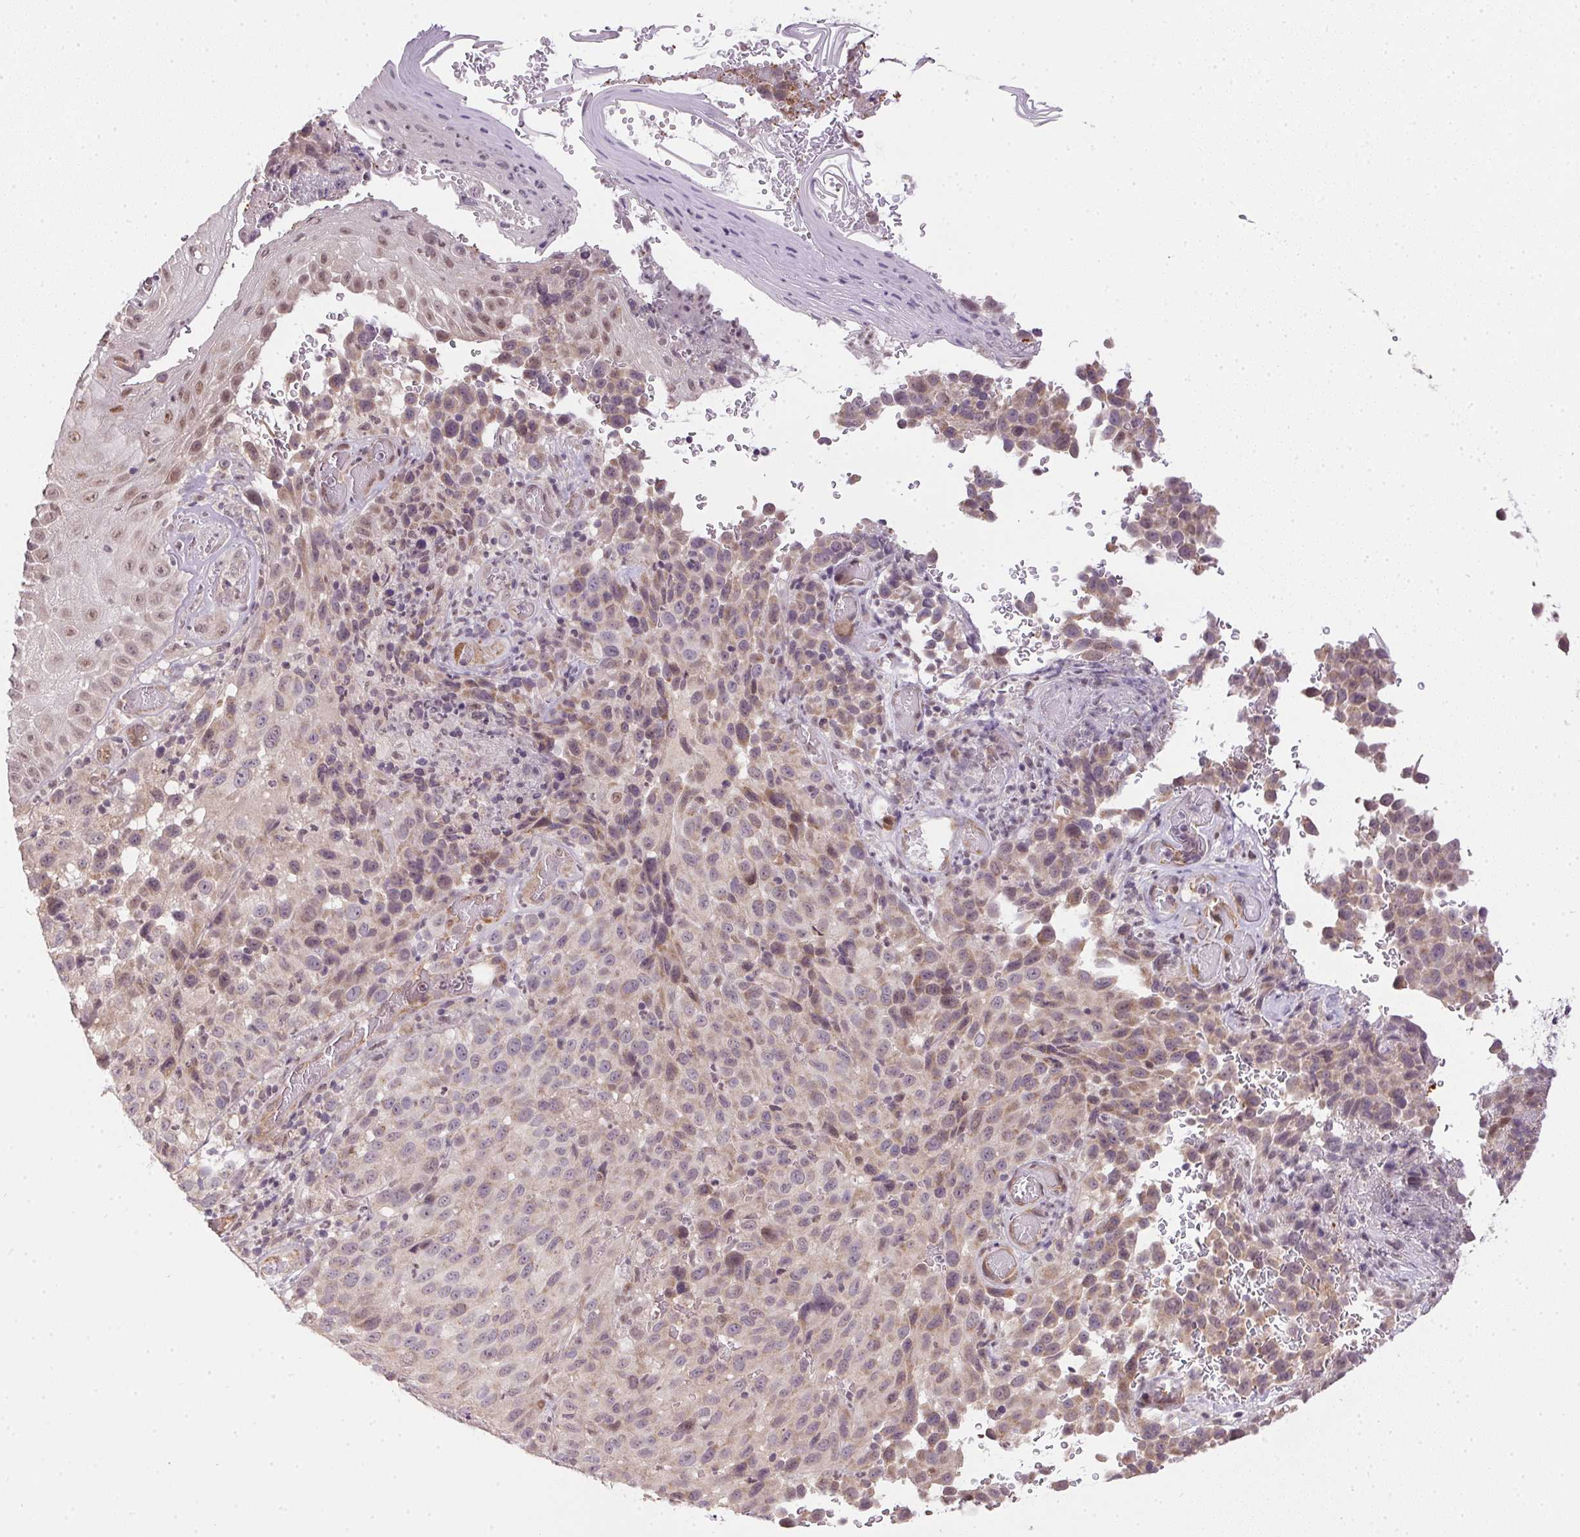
{"staining": {"intensity": "weak", "quantity": "<25%", "location": "nuclear"}, "tissue": "melanoma", "cell_type": "Tumor cells", "image_type": "cancer", "snomed": [{"axis": "morphology", "description": "Malignant melanoma, NOS"}, {"axis": "topography", "description": "Skin"}], "caption": "An immunohistochemistry (IHC) photomicrograph of malignant melanoma is shown. There is no staining in tumor cells of malignant melanoma. (DAB (3,3'-diaminobenzidine) IHC visualized using brightfield microscopy, high magnification).", "gene": "CFAP92", "patient": {"sex": "male", "age": 85}}